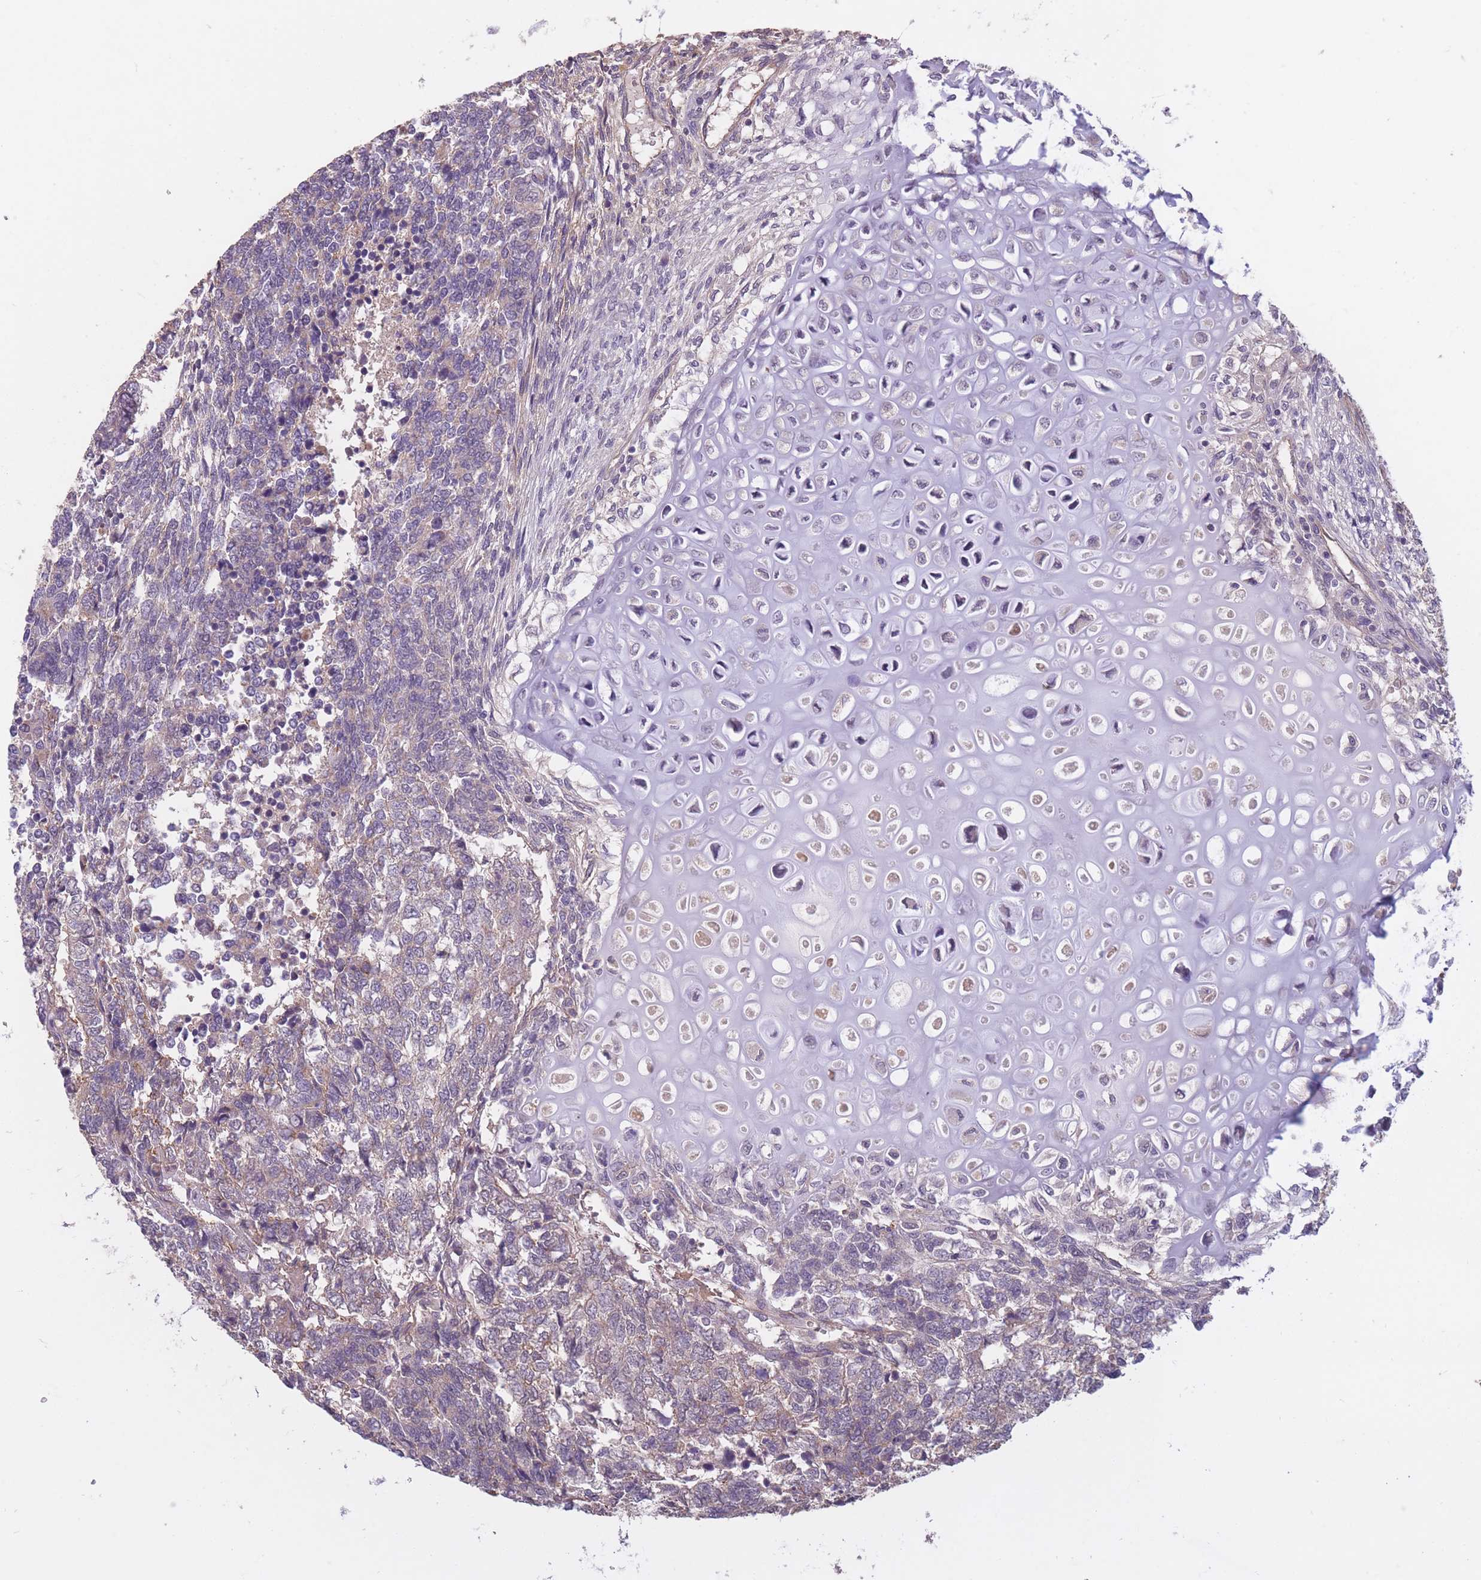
{"staining": {"intensity": "weak", "quantity": "<25%", "location": "cytoplasmic/membranous"}, "tissue": "testis cancer", "cell_type": "Tumor cells", "image_type": "cancer", "snomed": [{"axis": "morphology", "description": "Carcinoma, Embryonal, NOS"}, {"axis": "topography", "description": "Testis"}], "caption": "Testis cancer was stained to show a protein in brown. There is no significant expression in tumor cells.", "gene": "KIAA1755", "patient": {"sex": "male", "age": 23}}